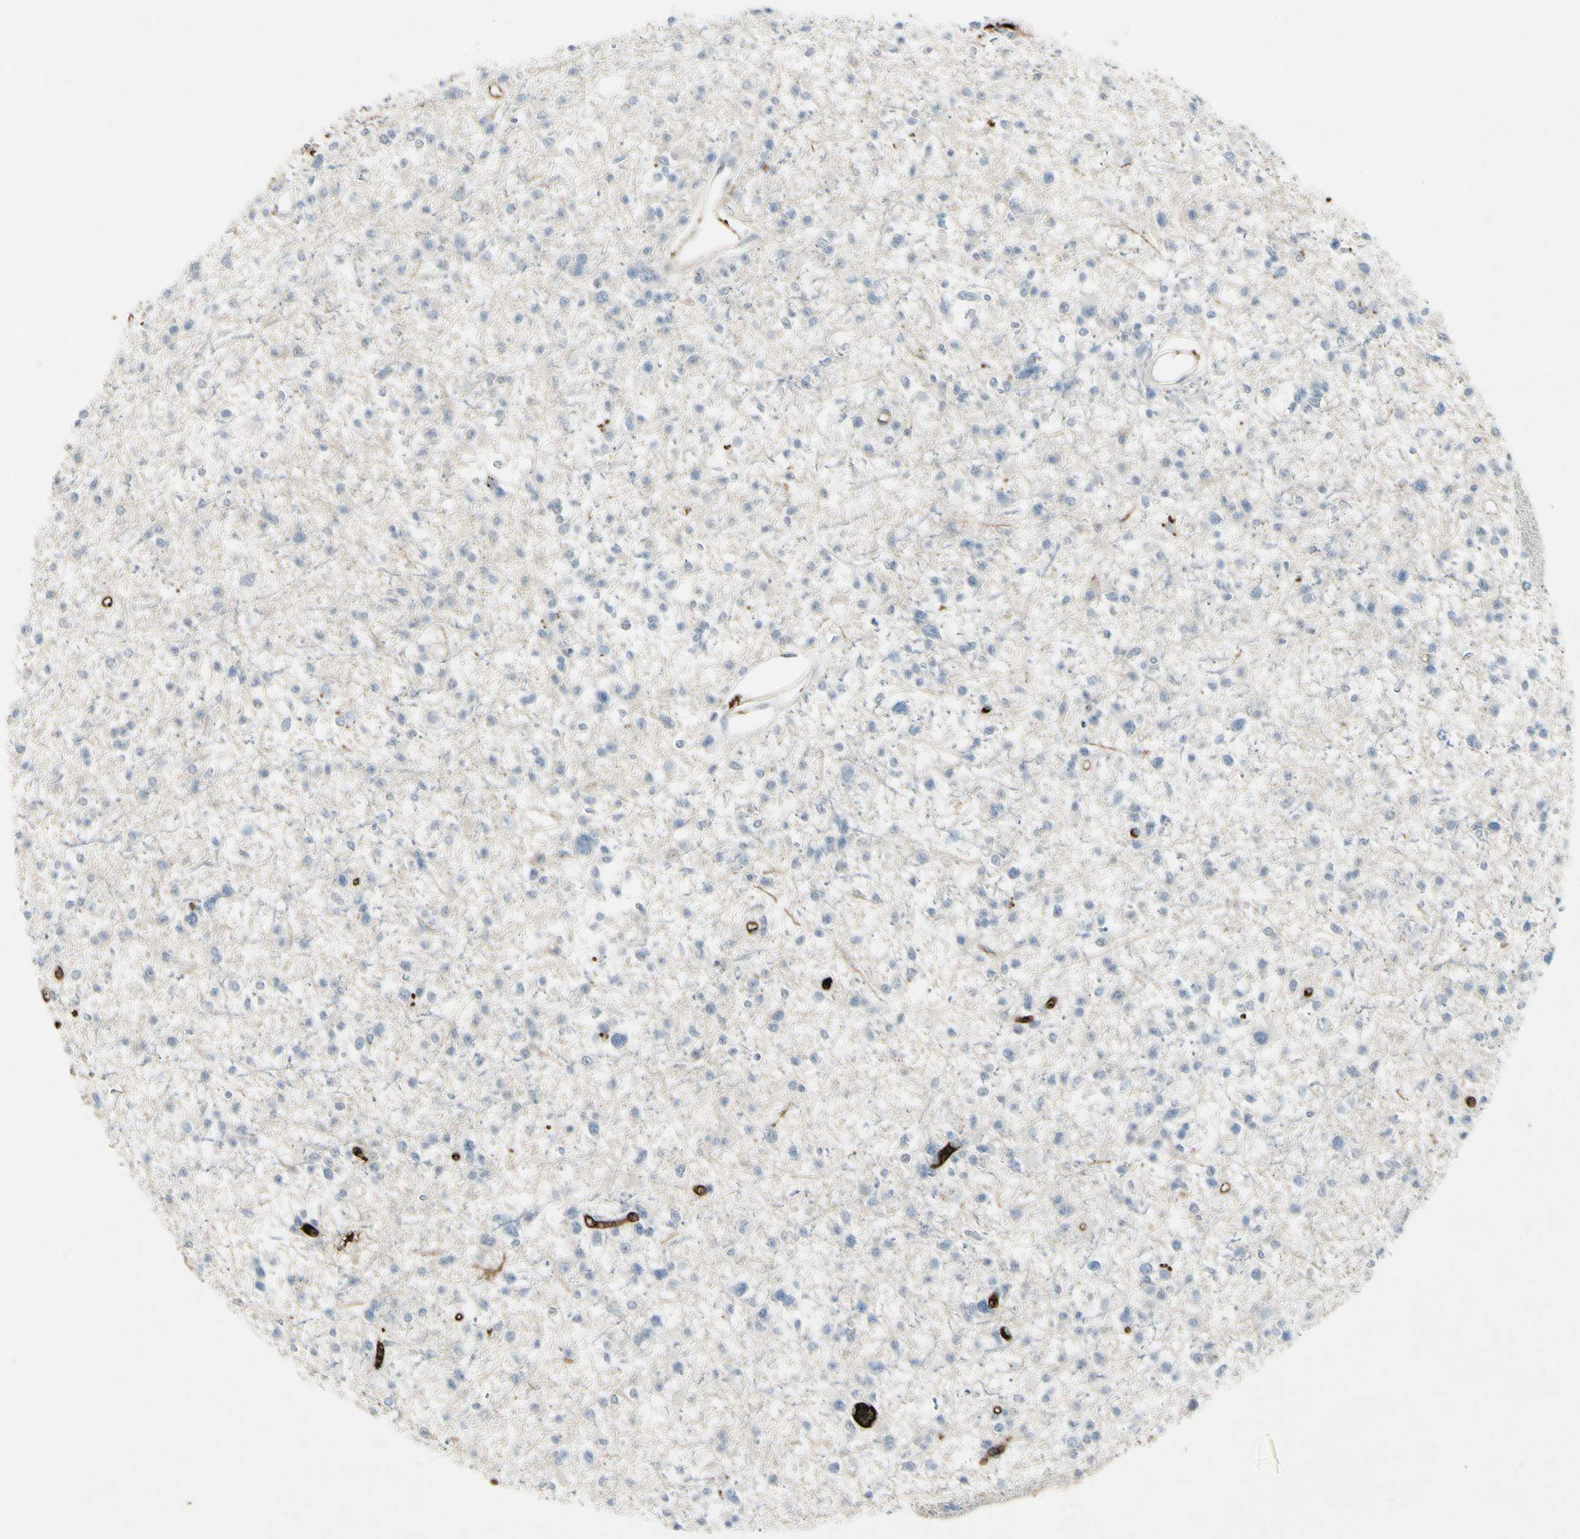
{"staining": {"intensity": "negative", "quantity": "none", "location": "none"}, "tissue": "glioma", "cell_type": "Tumor cells", "image_type": "cancer", "snomed": [{"axis": "morphology", "description": "Glioma, malignant, Low grade"}, {"axis": "topography", "description": "Brain"}], "caption": "The photomicrograph demonstrates no significant positivity in tumor cells of low-grade glioma (malignant).", "gene": "IGHM", "patient": {"sex": "female", "age": 22}}